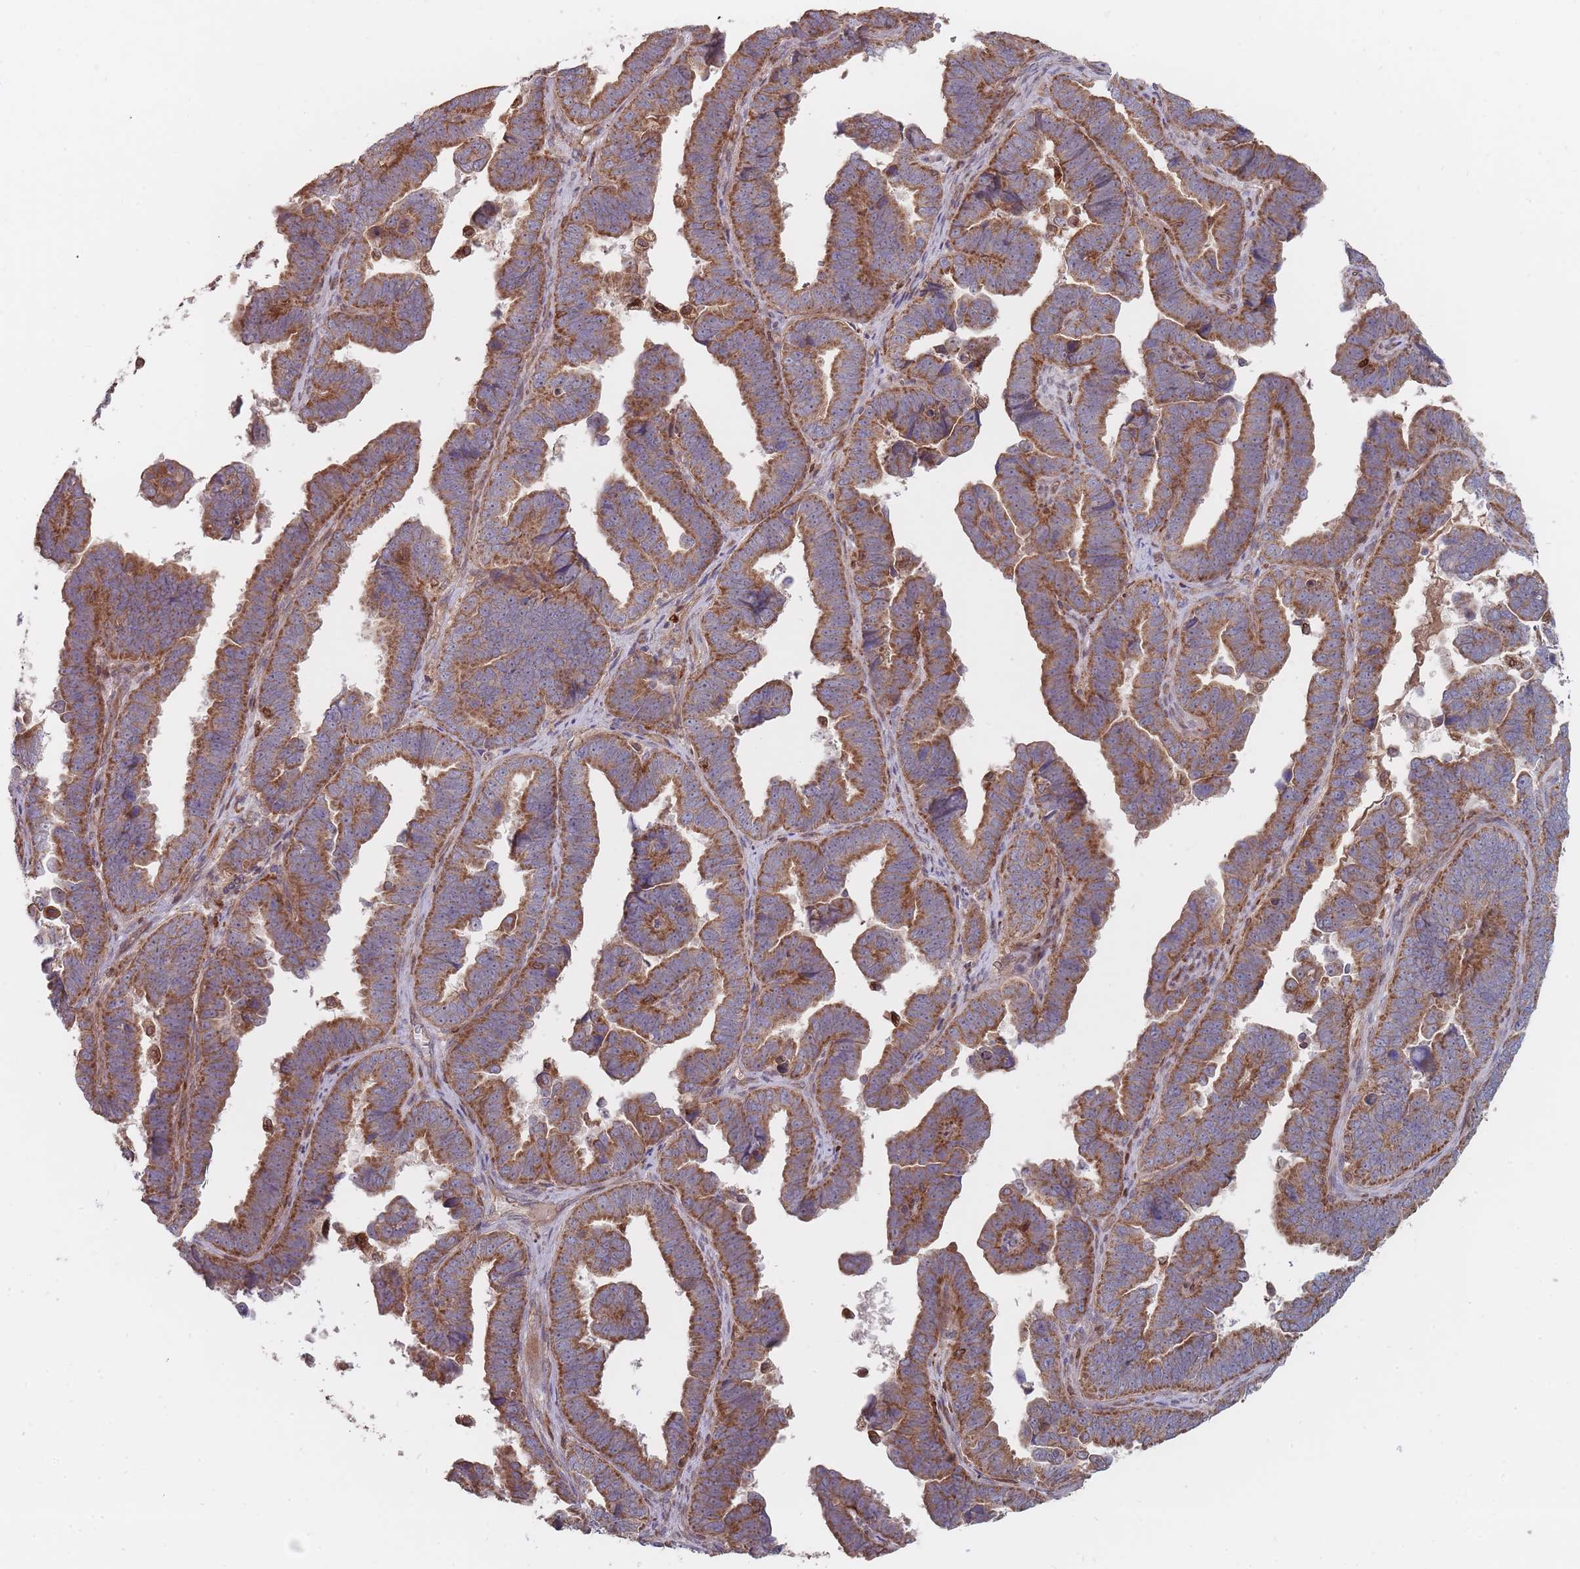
{"staining": {"intensity": "moderate", "quantity": ">75%", "location": "cytoplasmic/membranous"}, "tissue": "endometrial cancer", "cell_type": "Tumor cells", "image_type": "cancer", "snomed": [{"axis": "morphology", "description": "Adenocarcinoma, NOS"}, {"axis": "topography", "description": "Endometrium"}], "caption": "The image exhibits staining of adenocarcinoma (endometrial), revealing moderate cytoplasmic/membranous protein expression (brown color) within tumor cells.", "gene": "THSD7B", "patient": {"sex": "female", "age": 75}}